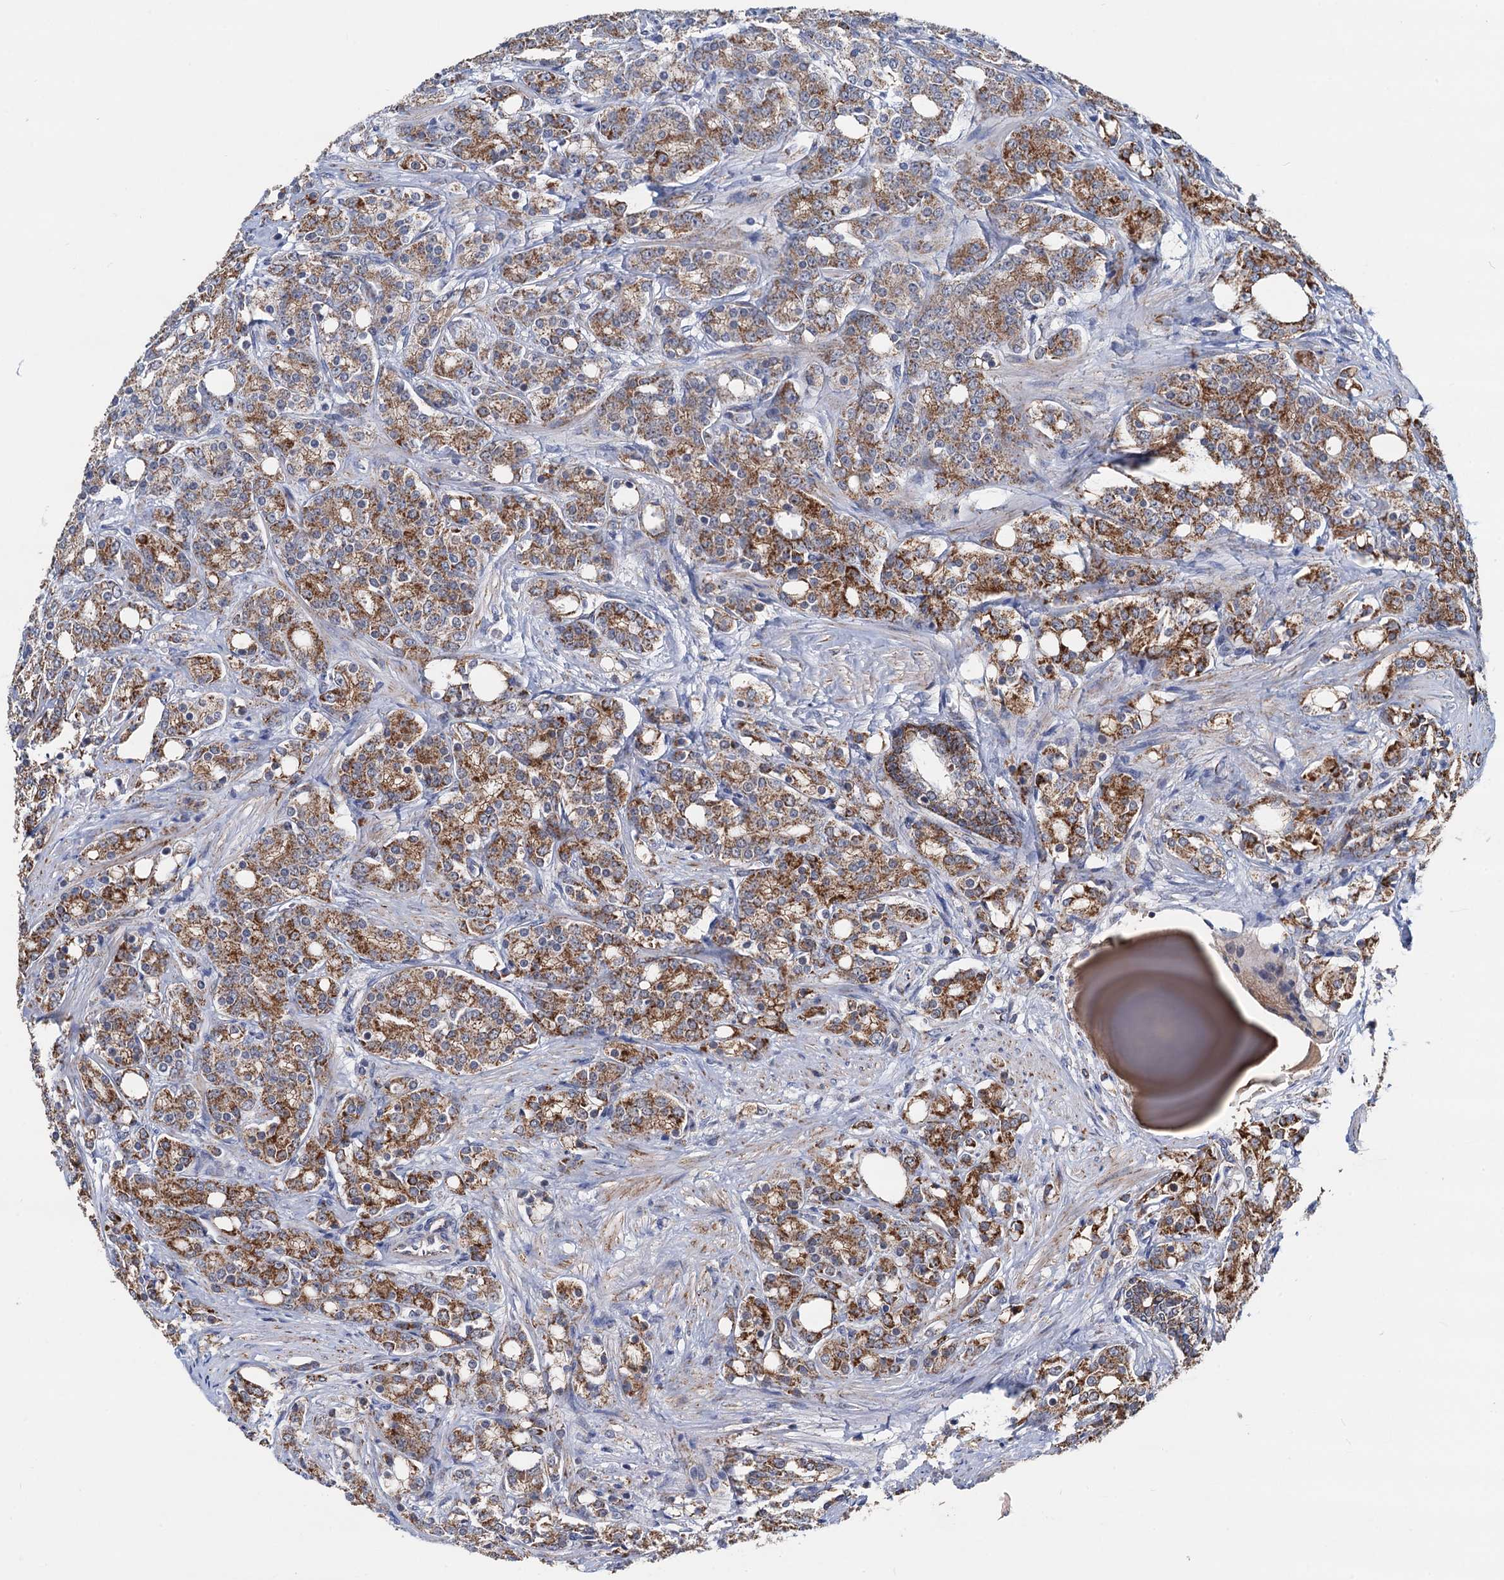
{"staining": {"intensity": "strong", "quantity": ">75%", "location": "cytoplasmic/membranous"}, "tissue": "prostate cancer", "cell_type": "Tumor cells", "image_type": "cancer", "snomed": [{"axis": "morphology", "description": "Adenocarcinoma, High grade"}, {"axis": "topography", "description": "Prostate"}], "caption": "A high amount of strong cytoplasmic/membranous staining is seen in about >75% of tumor cells in prostate high-grade adenocarcinoma tissue.", "gene": "DGLUCY", "patient": {"sex": "male", "age": 62}}